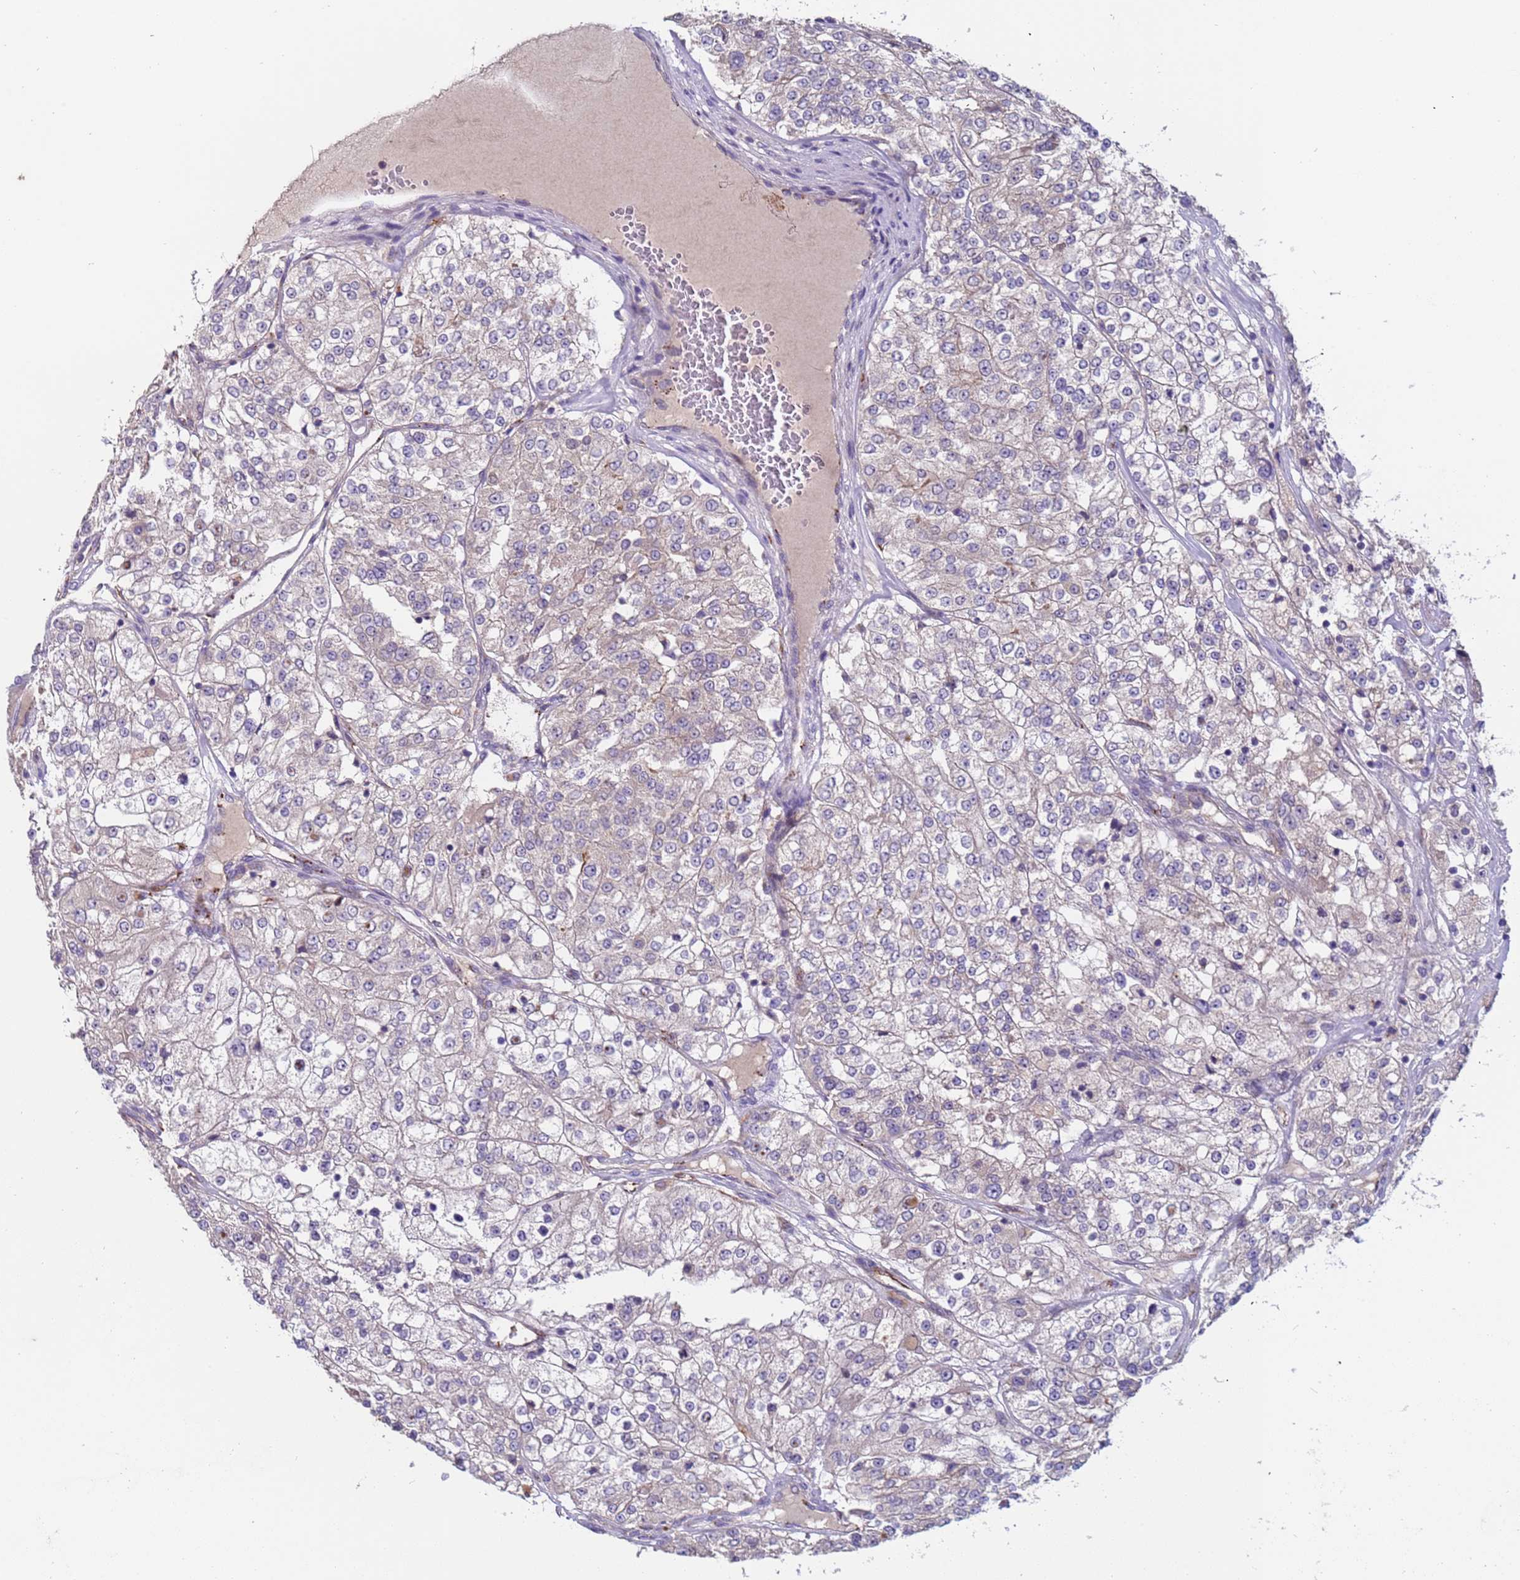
{"staining": {"intensity": "negative", "quantity": "none", "location": "none"}, "tissue": "renal cancer", "cell_type": "Tumor cells", "image_type": "cancer", "snomed": [{"axis": "morphology", "description": "Adenocarcinoma, NOS"}, {"axis": "topography", "description": "Kidney"}], "caption": "Immunohistochemical staining of renal cancer (adenocarcinoma) shows no significant expression in tumor cells.", "gene": "ZNF248", "patient": {"sex": "female", "age": 63}}